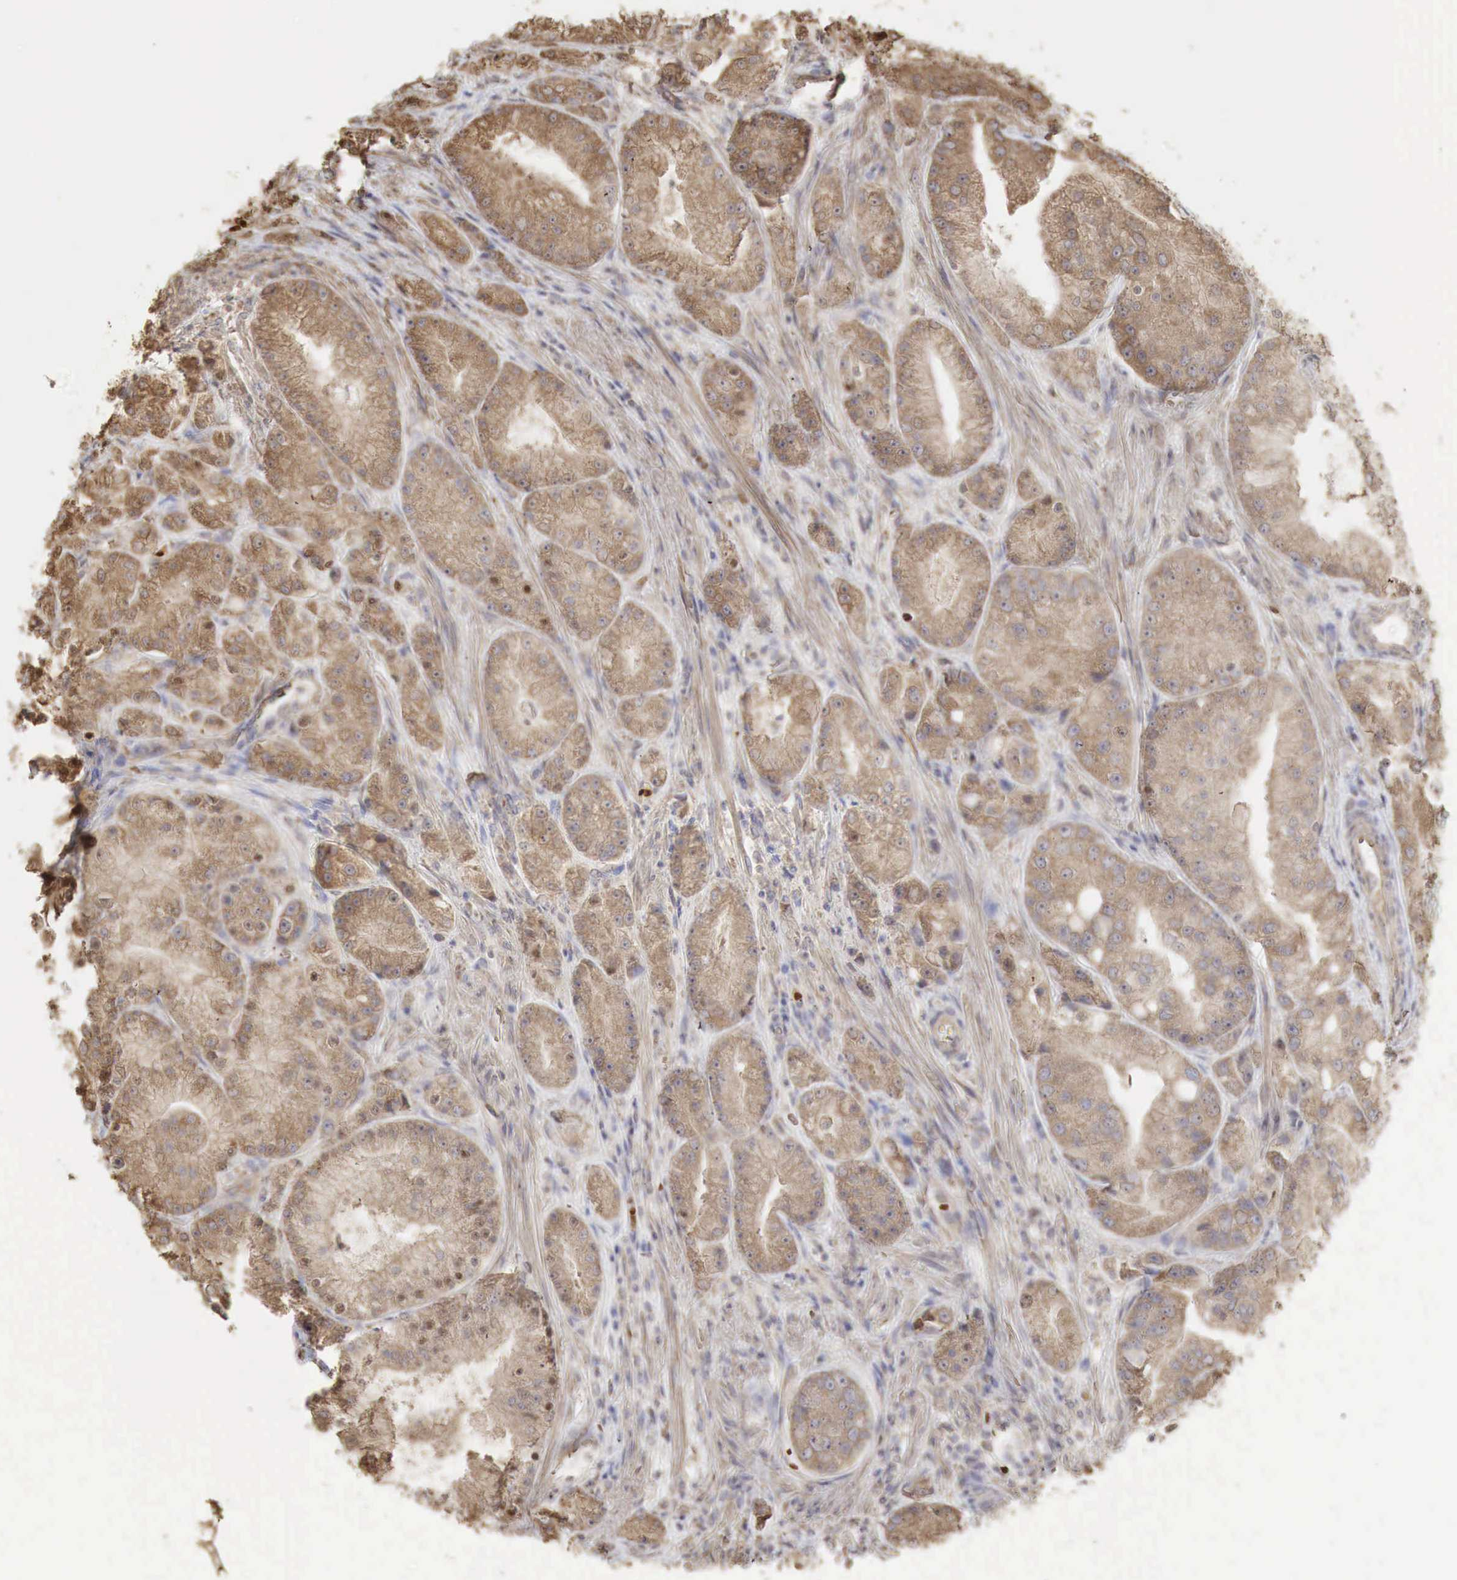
{"staining": {"intensity": "moderate", "quantity": ">75%", "location": "cytoplasmic/membranous"}, "tissue": "prostate cancer", "cell_type": "Tumor cells", "image_type": "cancer", "snomed": [{"axis": "morphology", "description": "Adenocarcinoma, Medium grade"}, {"axis": "topography", "description": "Prostate"}], "caption": "Prostate cancer tissue reveals moderate cytoplasmic/membranous expression in approximately >75% of tumor cells, visualized by immunohistochemistry.", "gene": "PABPC5", "patient": {"sex": "male", "age": 72}}